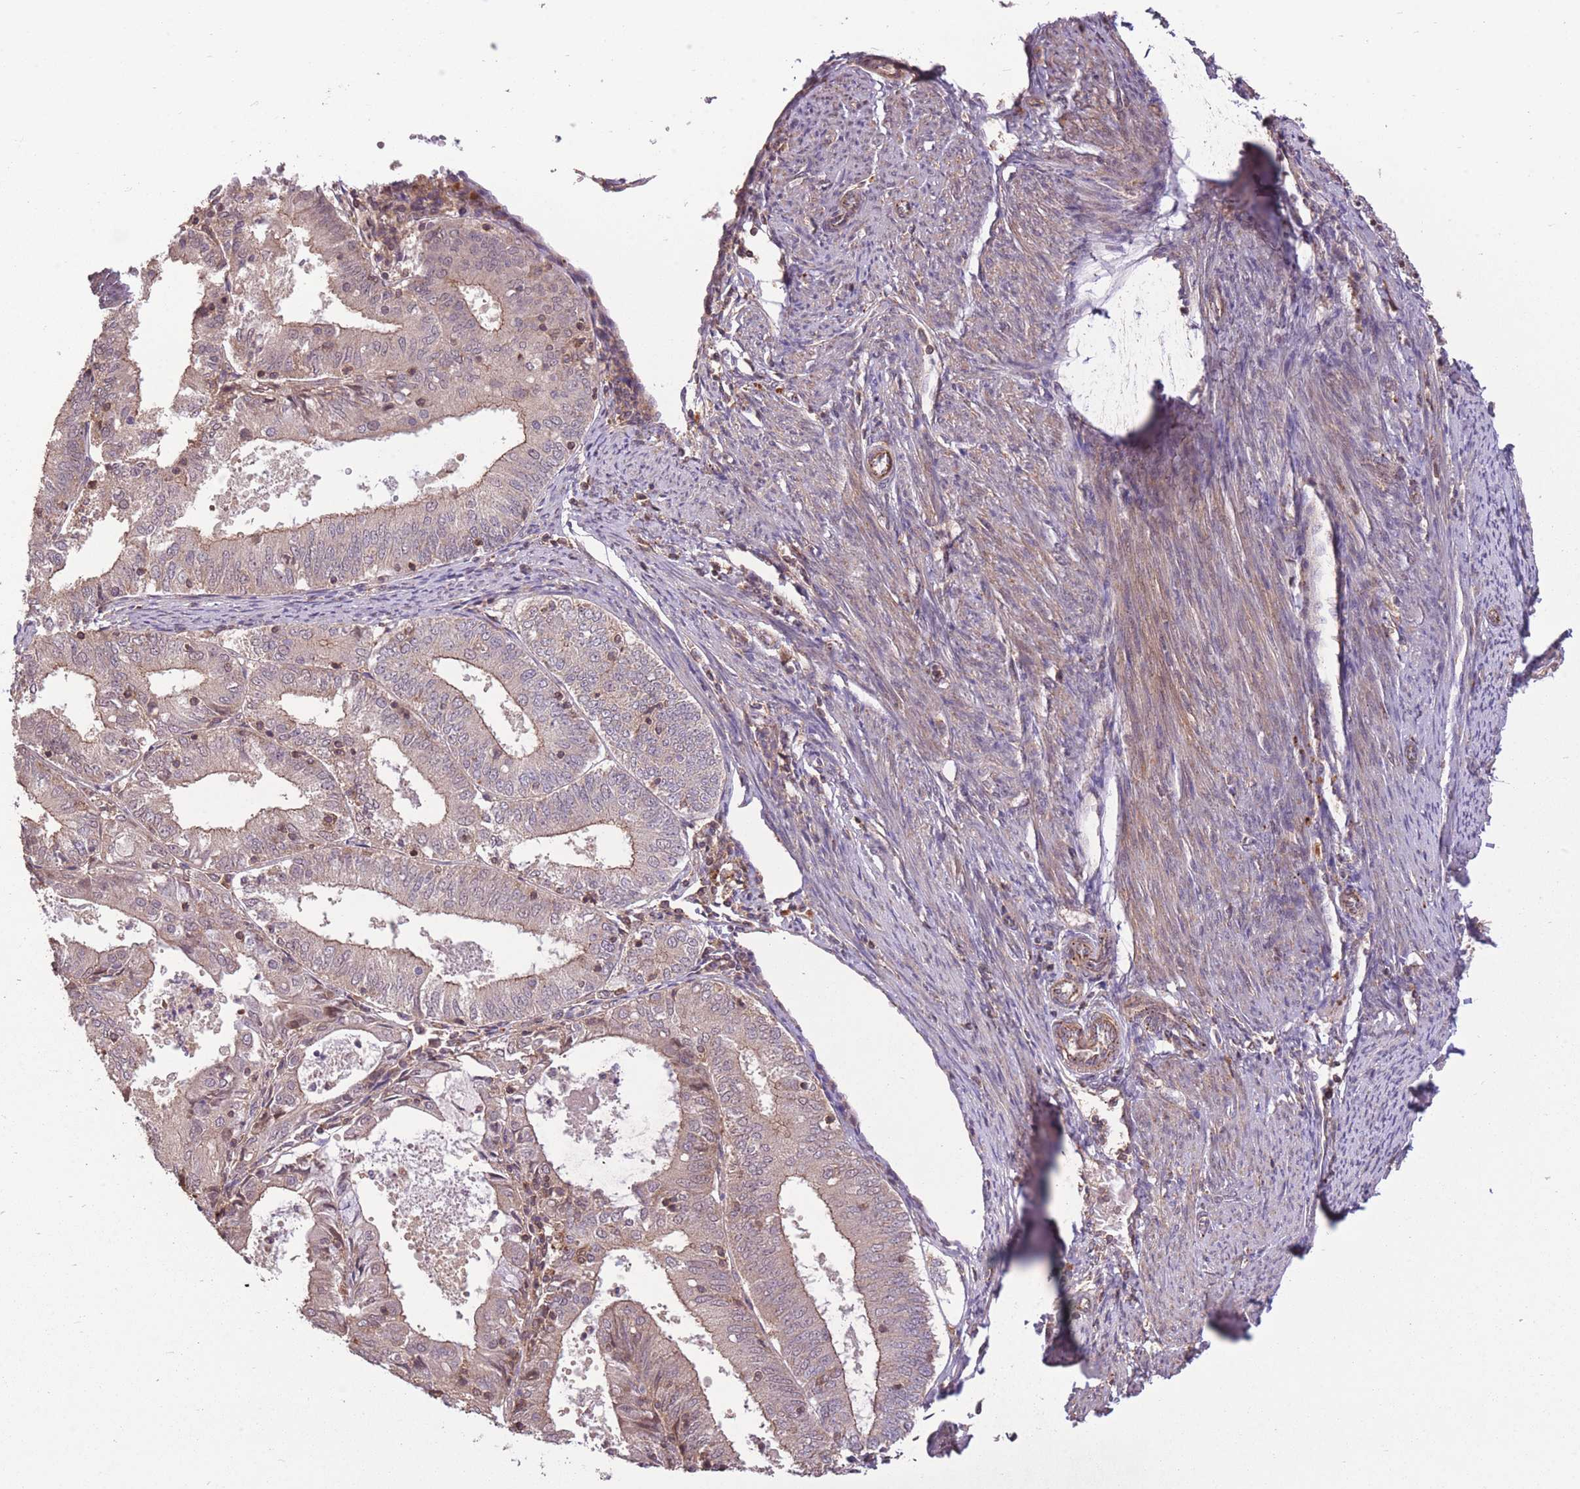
{"staining": {"intensity": "weak", "quantity": "<25%", "location": "cytoplasmic/membranous"}, "tissue": "endometrial cancer", "cell_type": "Tumor cells", "image_type": "cancer", "snomed": [{"axis": "morphology", "description": "Adenocarcinoma, NOS"}, {"axis": "topography", "description": "Endometrium"}], "caption": "Tumor cells show no significant expression in adenocarcinoma (endometrial). (DAB (3,3'-diaminobenzidine) immunohistochemistry, high magnification).", "gene": "POLR3F", "patient": {"sex": "female", "age": 57}}